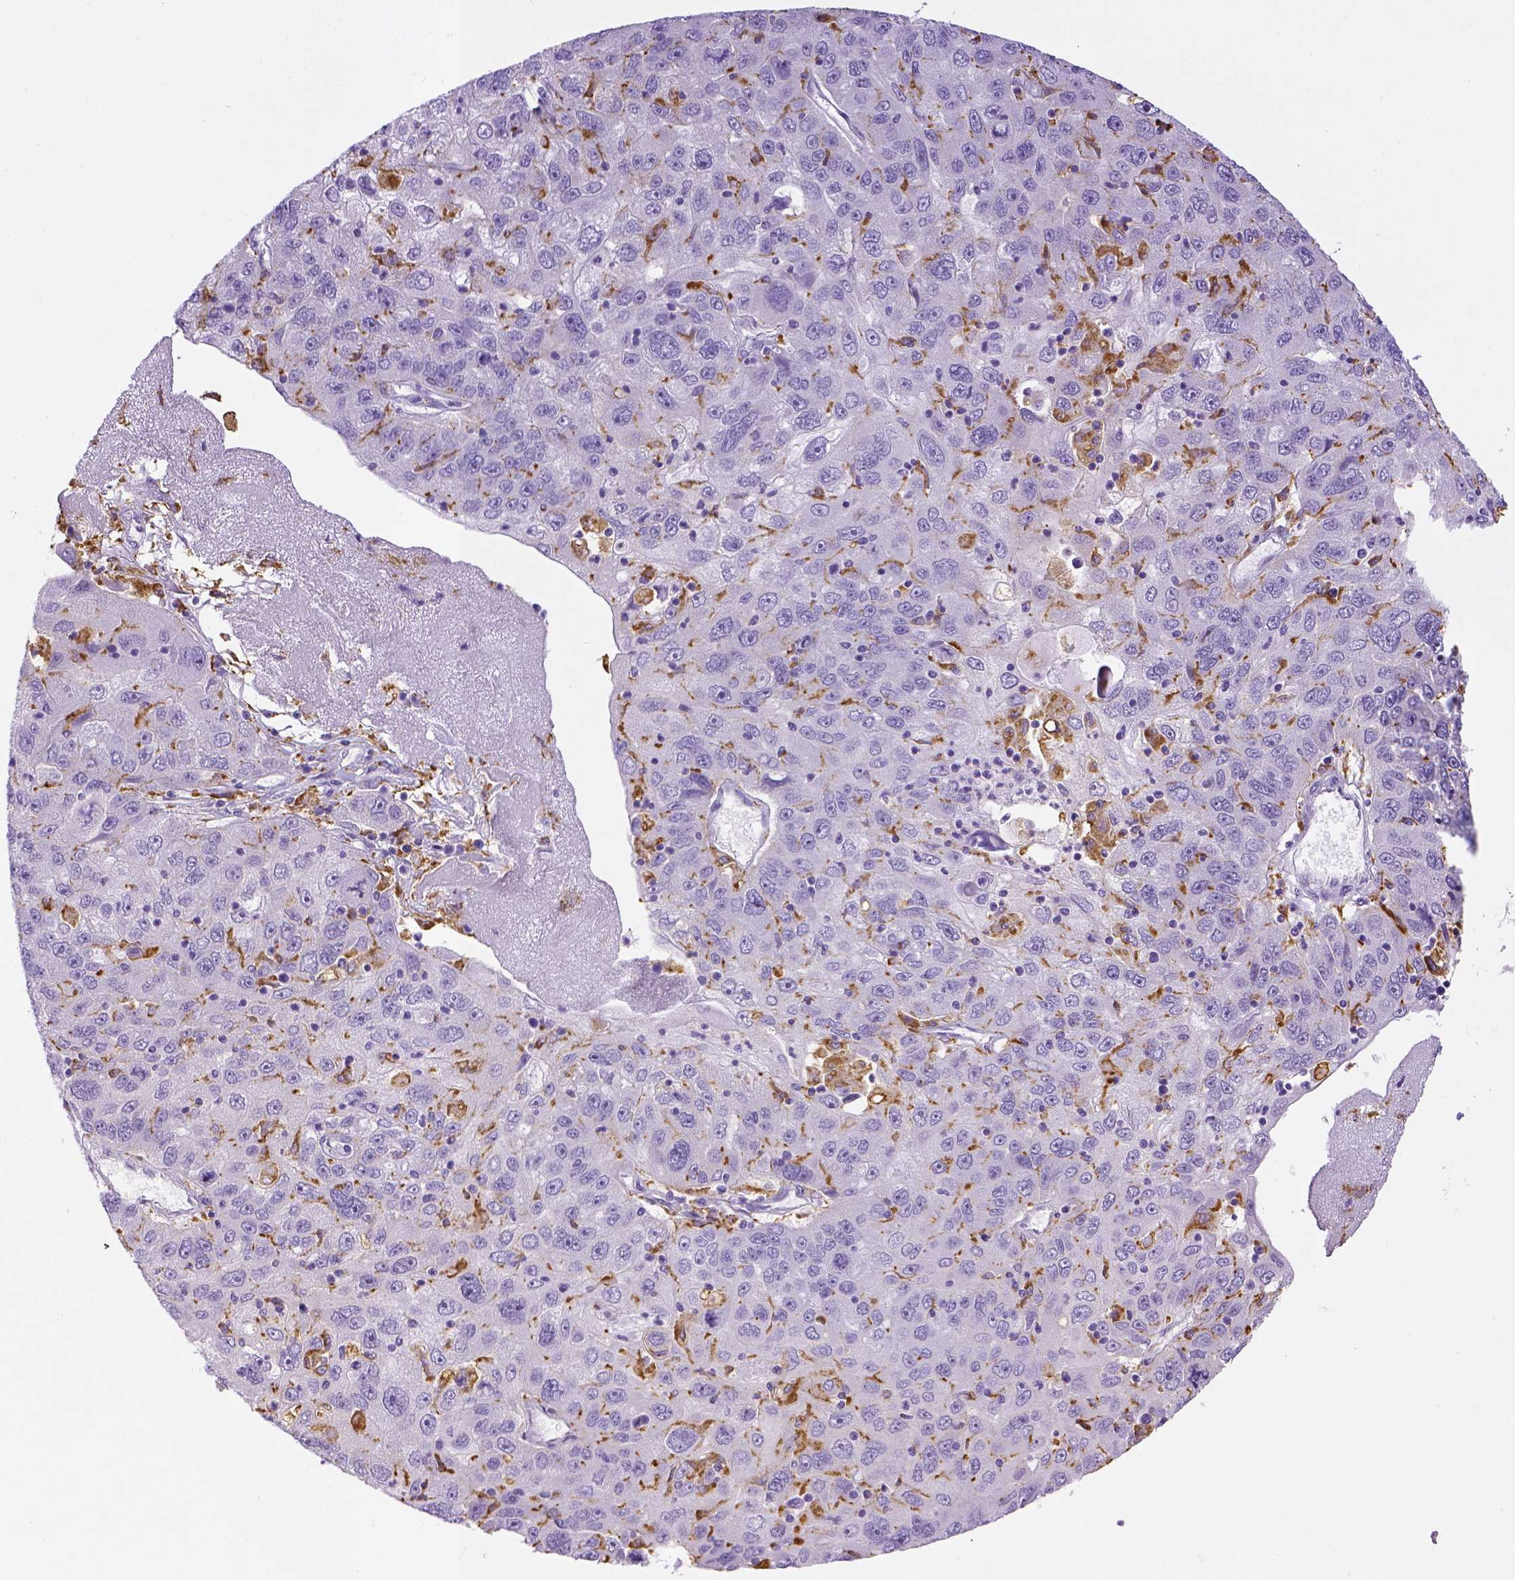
{"staining": {"intensity": "negative", "quantity": "none", "location": "none"}, "tissue": "stomach cancer", "cell_type": "Tumor cells", "image_type": "cancer", "snomed": [{"axis": "morphology", "description": "Adenocarcinoma, NOS"}, {"axis": "topography", "description": "Stomach"}], "caption": "High power microscopy image of an IHC histopathology image of stomach adenocarcinoma, revealing no significant positivity in tumor cells. (DAB (3,3'-diaminobenzidine) IHC with hematoxylin counter stain).", "gene": "CD68", "patient": {"sex": "male", "age": 56}}